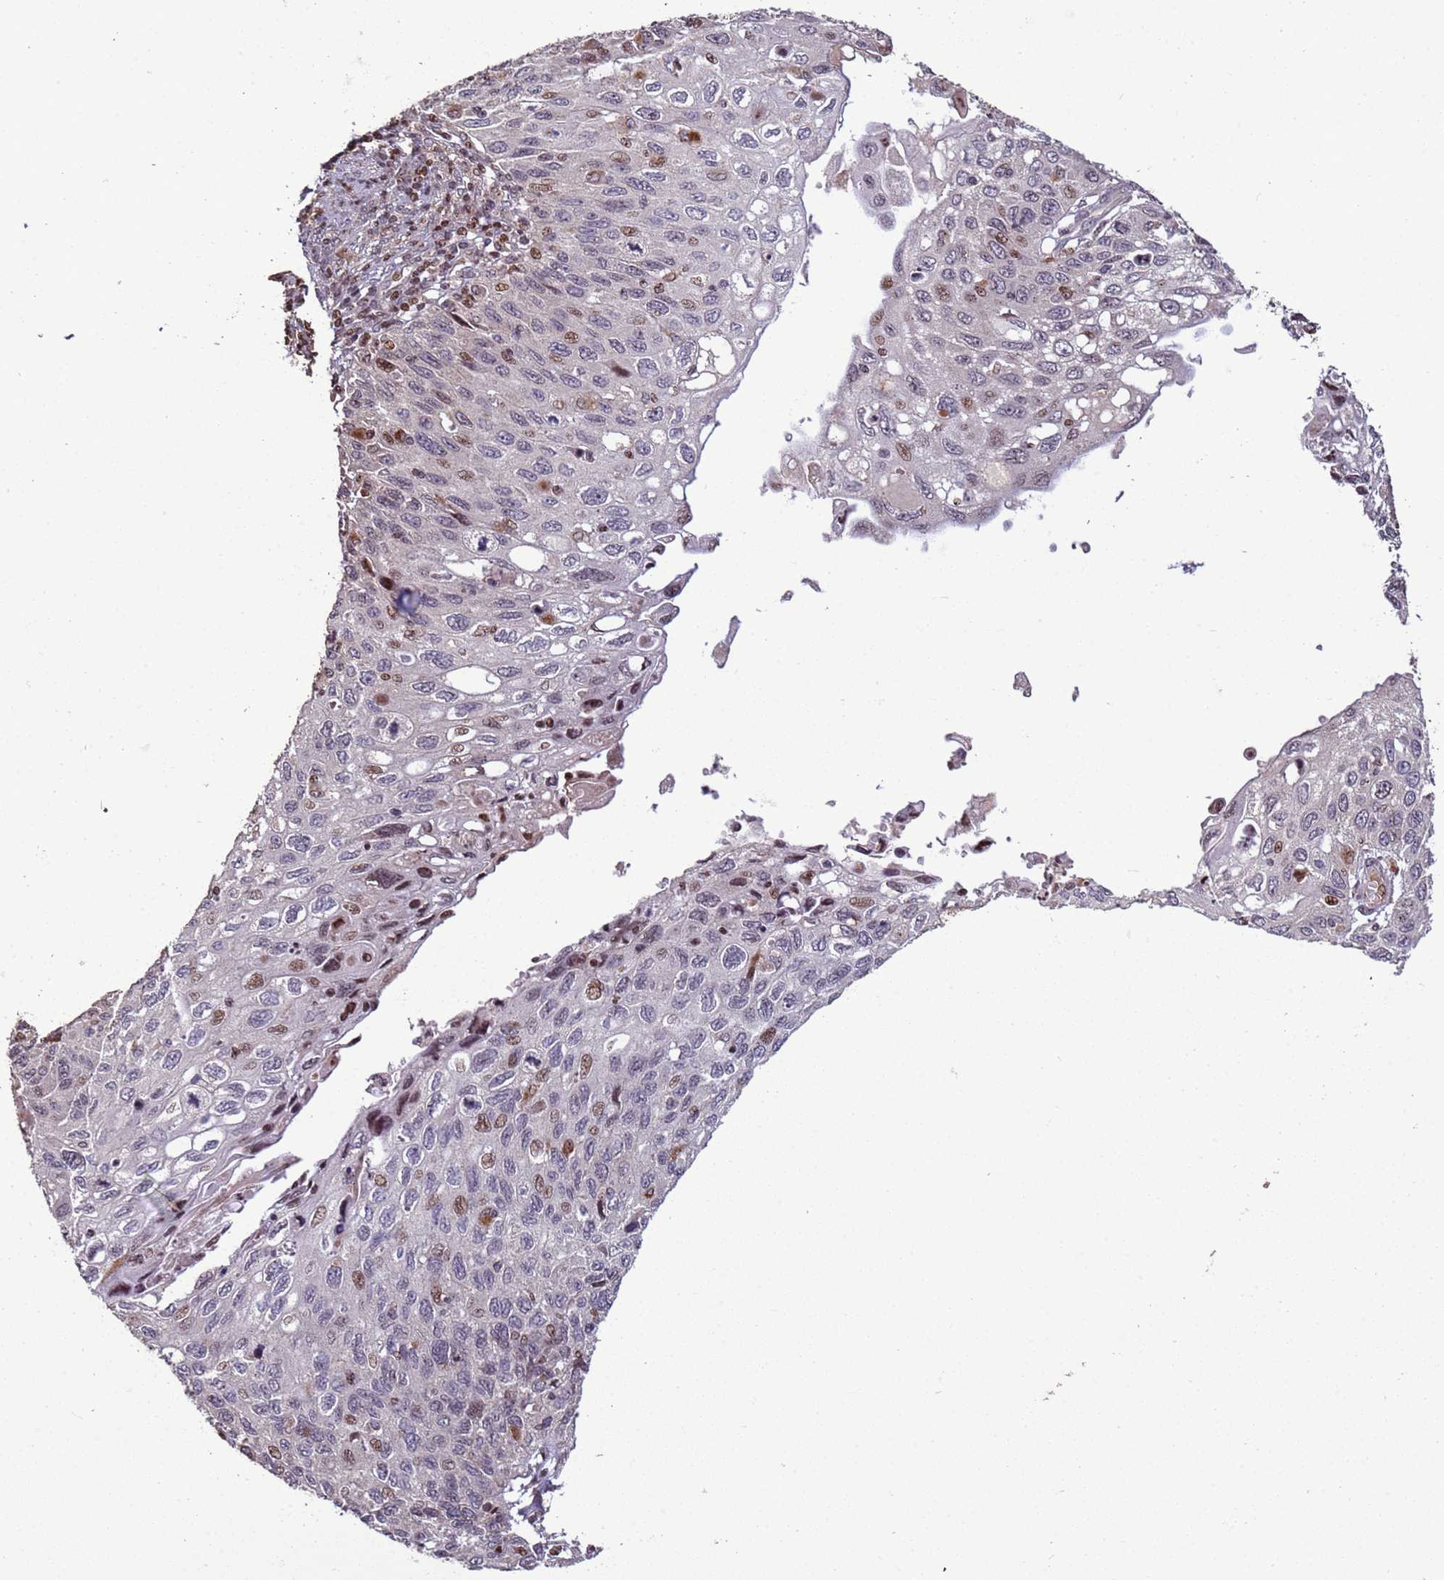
{"staining": {"intensity": "moderate", "quantity": "<25%", "location": "nuclear"}, "tissue": "cervical cancer", "cell_type": "Tumor cells", "image_type": "cancer", "snomed": [{"axis": "morphology", "description": "Squamous cell carcinoma, NOS"}, {"axis": "topography", "description": "Cervix"}], "caption": "Tumor cells display moderate nuclear staining in approximately <25% of cells in cervical squamous cell carcinoma. Using DAB (brown) and hematoxylin (blue) stains, captured at high magnification using brightfield microscopy.", "gene": "HGH1", "patient": {"sex": "female", "age": 70}}